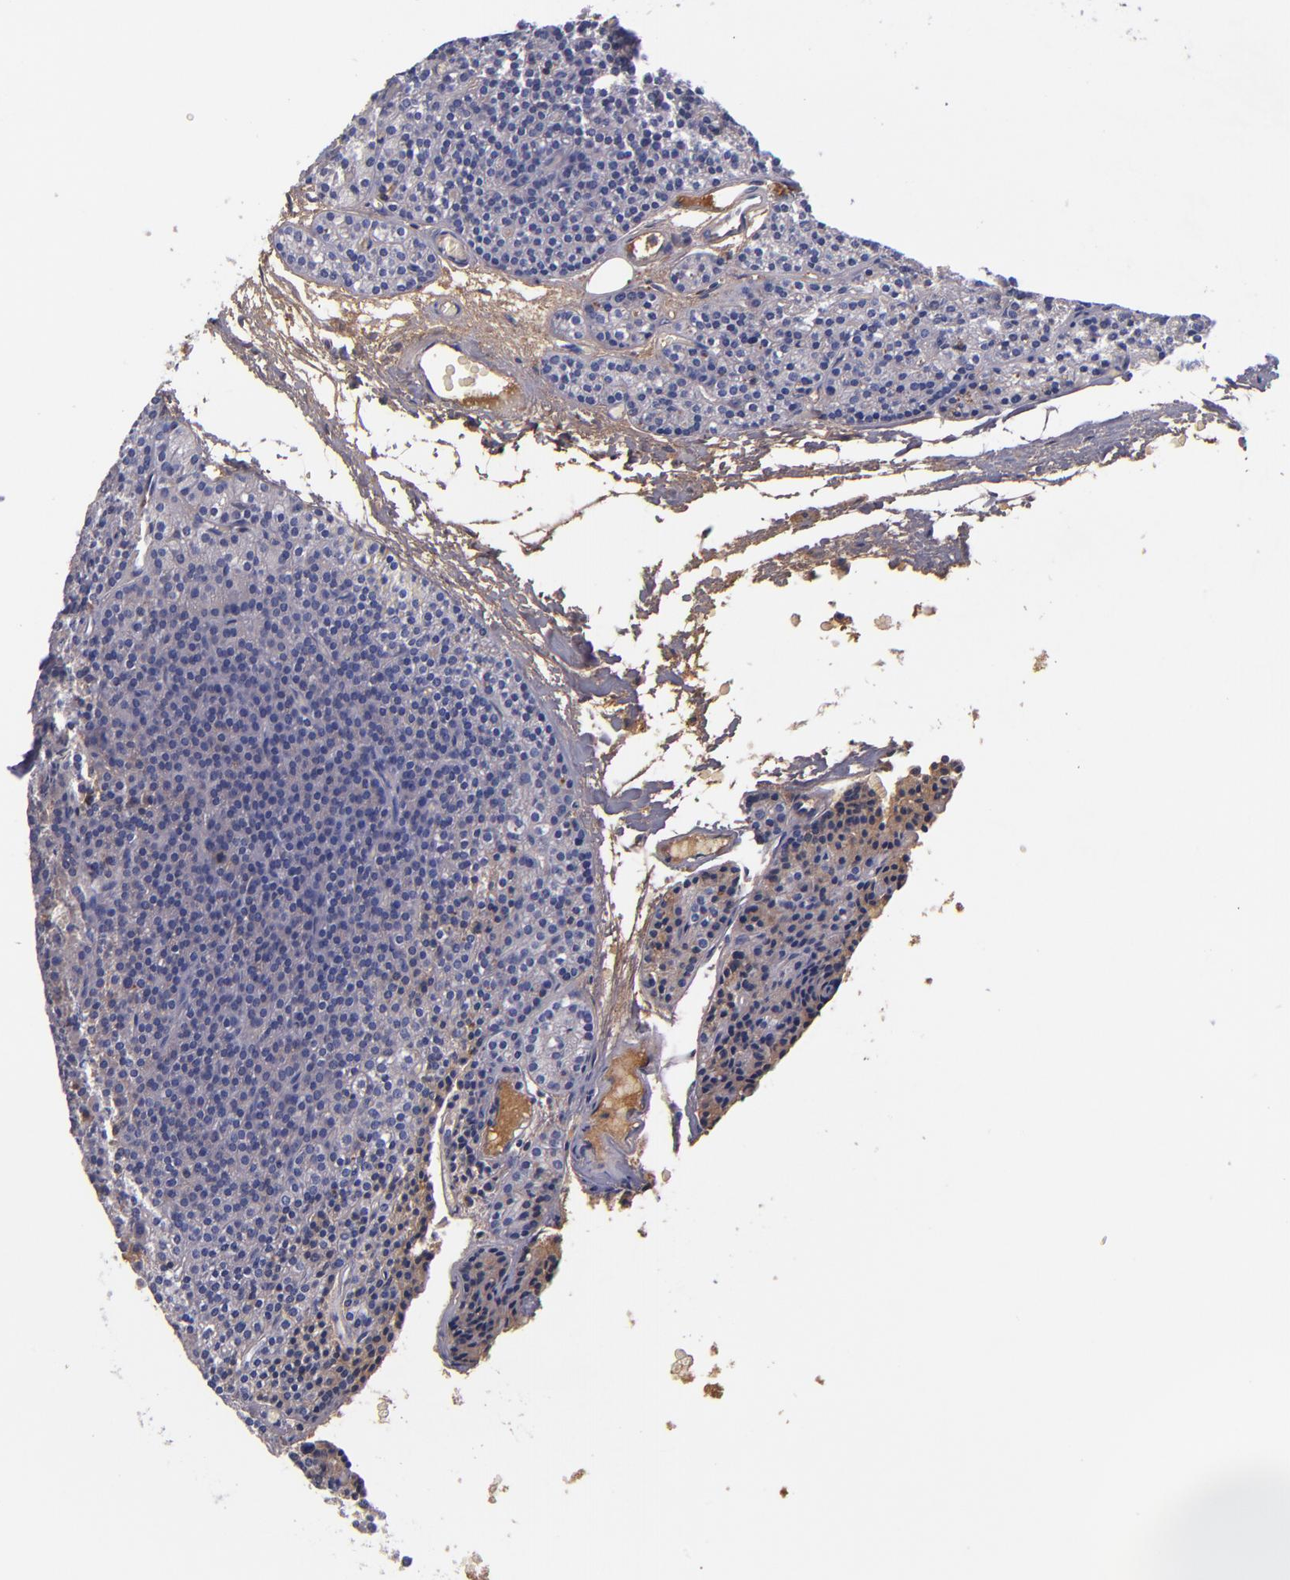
{"staining": {"intensity": "moderate", "quantity": ">75%", "location": "cytoplasmic/membranous"}, "tissue": "parathyroid gland", "cell_type": "Glandular cells", "image_type": "normal", "snomed": [{"axis": "morphology", "description": "Normal tissue, NOS"}, {"axis": "topography", "description": "Parathyroid gland"}], "caption": "Moderate cytoplasmic/membranous staining is seen in approximately >75% of glandular cells in normal parathyroid gland.", "gene": "RBP4", "patient": {"sex": "male", "age": 57}}